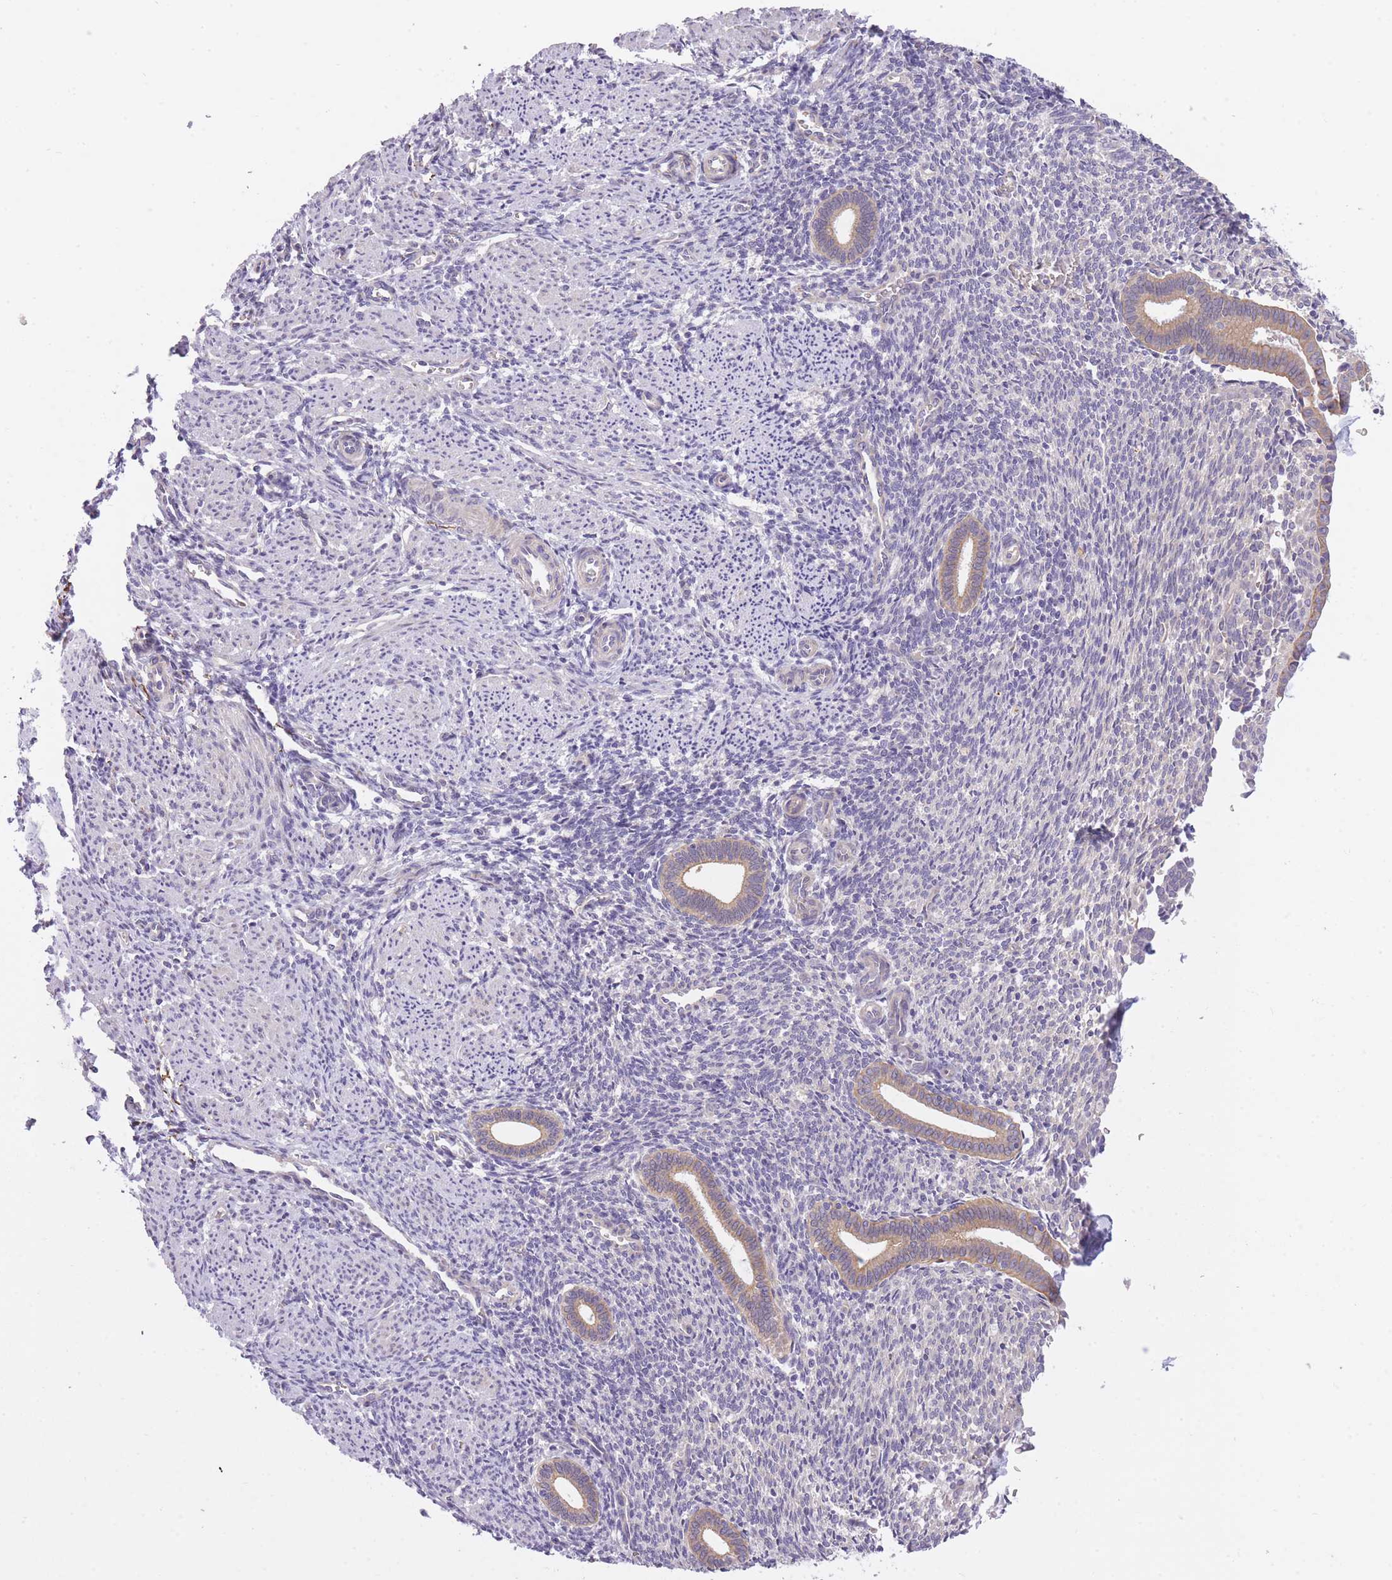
{"staining": {"intensity": "negative", "quantity": "none", "location": "none"}, "tissue": "endometrium", "cell_type": "Cells in endometrial stroma", "image_type": "normal", "snomed": [{"axis": "morphology", "description": "Normal tissue, NOS"}, {"axis": "topography", "description": "Endometrium"}], "caption": "Cells in endometrial stroma are negative for protein expression in normal human endometrium. (Stains: DAB immunohistochemistry (IHC) with hematoxylin counter stain, Microscopy: brightfield microscopy at high magnification).", "gene": "REV1", "patient": {"sex": "female", "age": 32}}